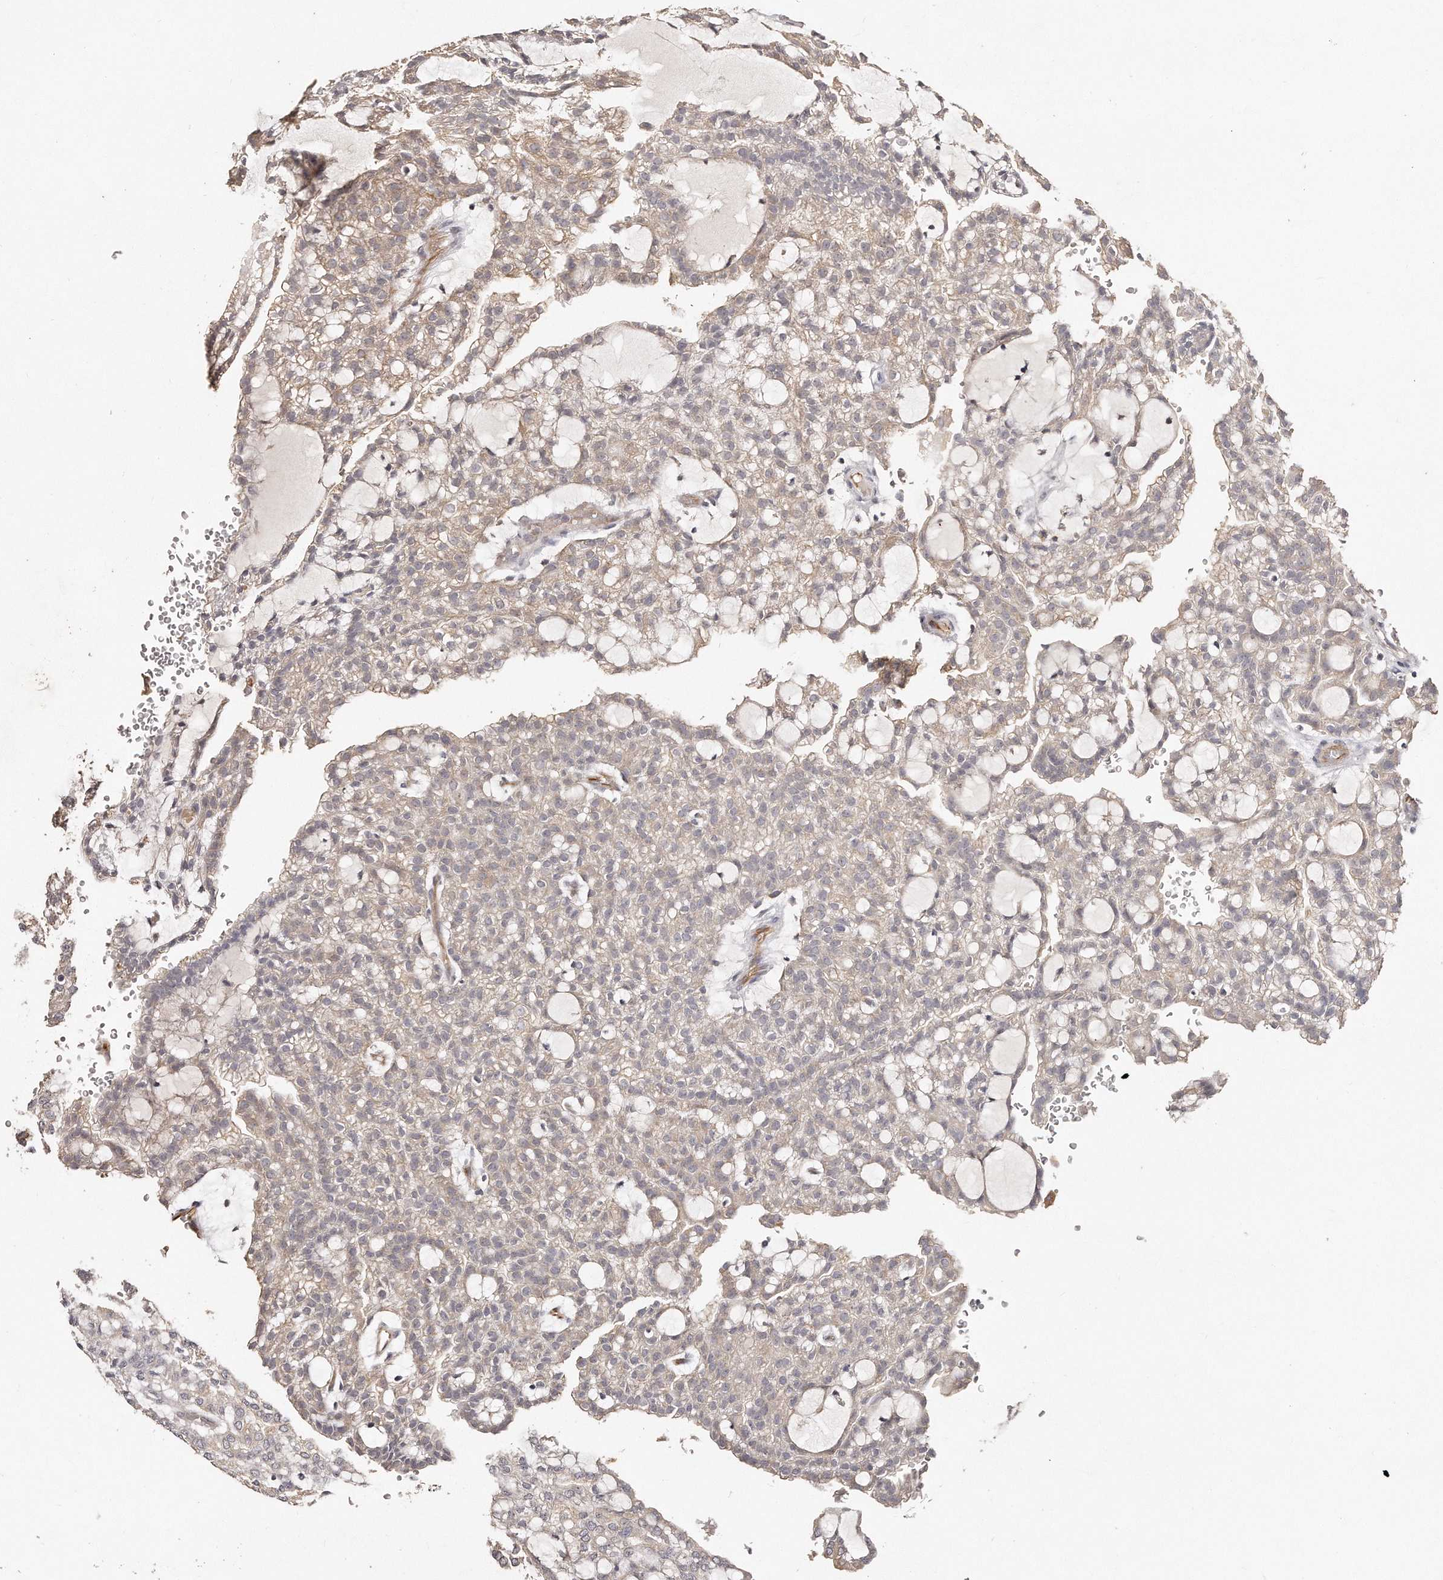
{"staining": {"intensity": "weak", "quantity": "25%-75%", "location": "cytoplasmic/membranous"}, "tissue": "renal cancer", "cell_type": "Tumor cells", "image_type": "cancer", "snomed": [{"axis": "morphology", "description": "Adenocarcinoma, NOS"}, {"axis": "topography", "description": "Kidney"}], "caption": "Immunohistochemistry of renal cancer (adenocarcinoma) exhibits low levels of weak cytoplasmic/membranous positivity in approximately 25%-75% of tumor cells. Nuclei are stained in blue.", "gene": "ZYG11A", "patient": {"sex": "male", "age": 63}}